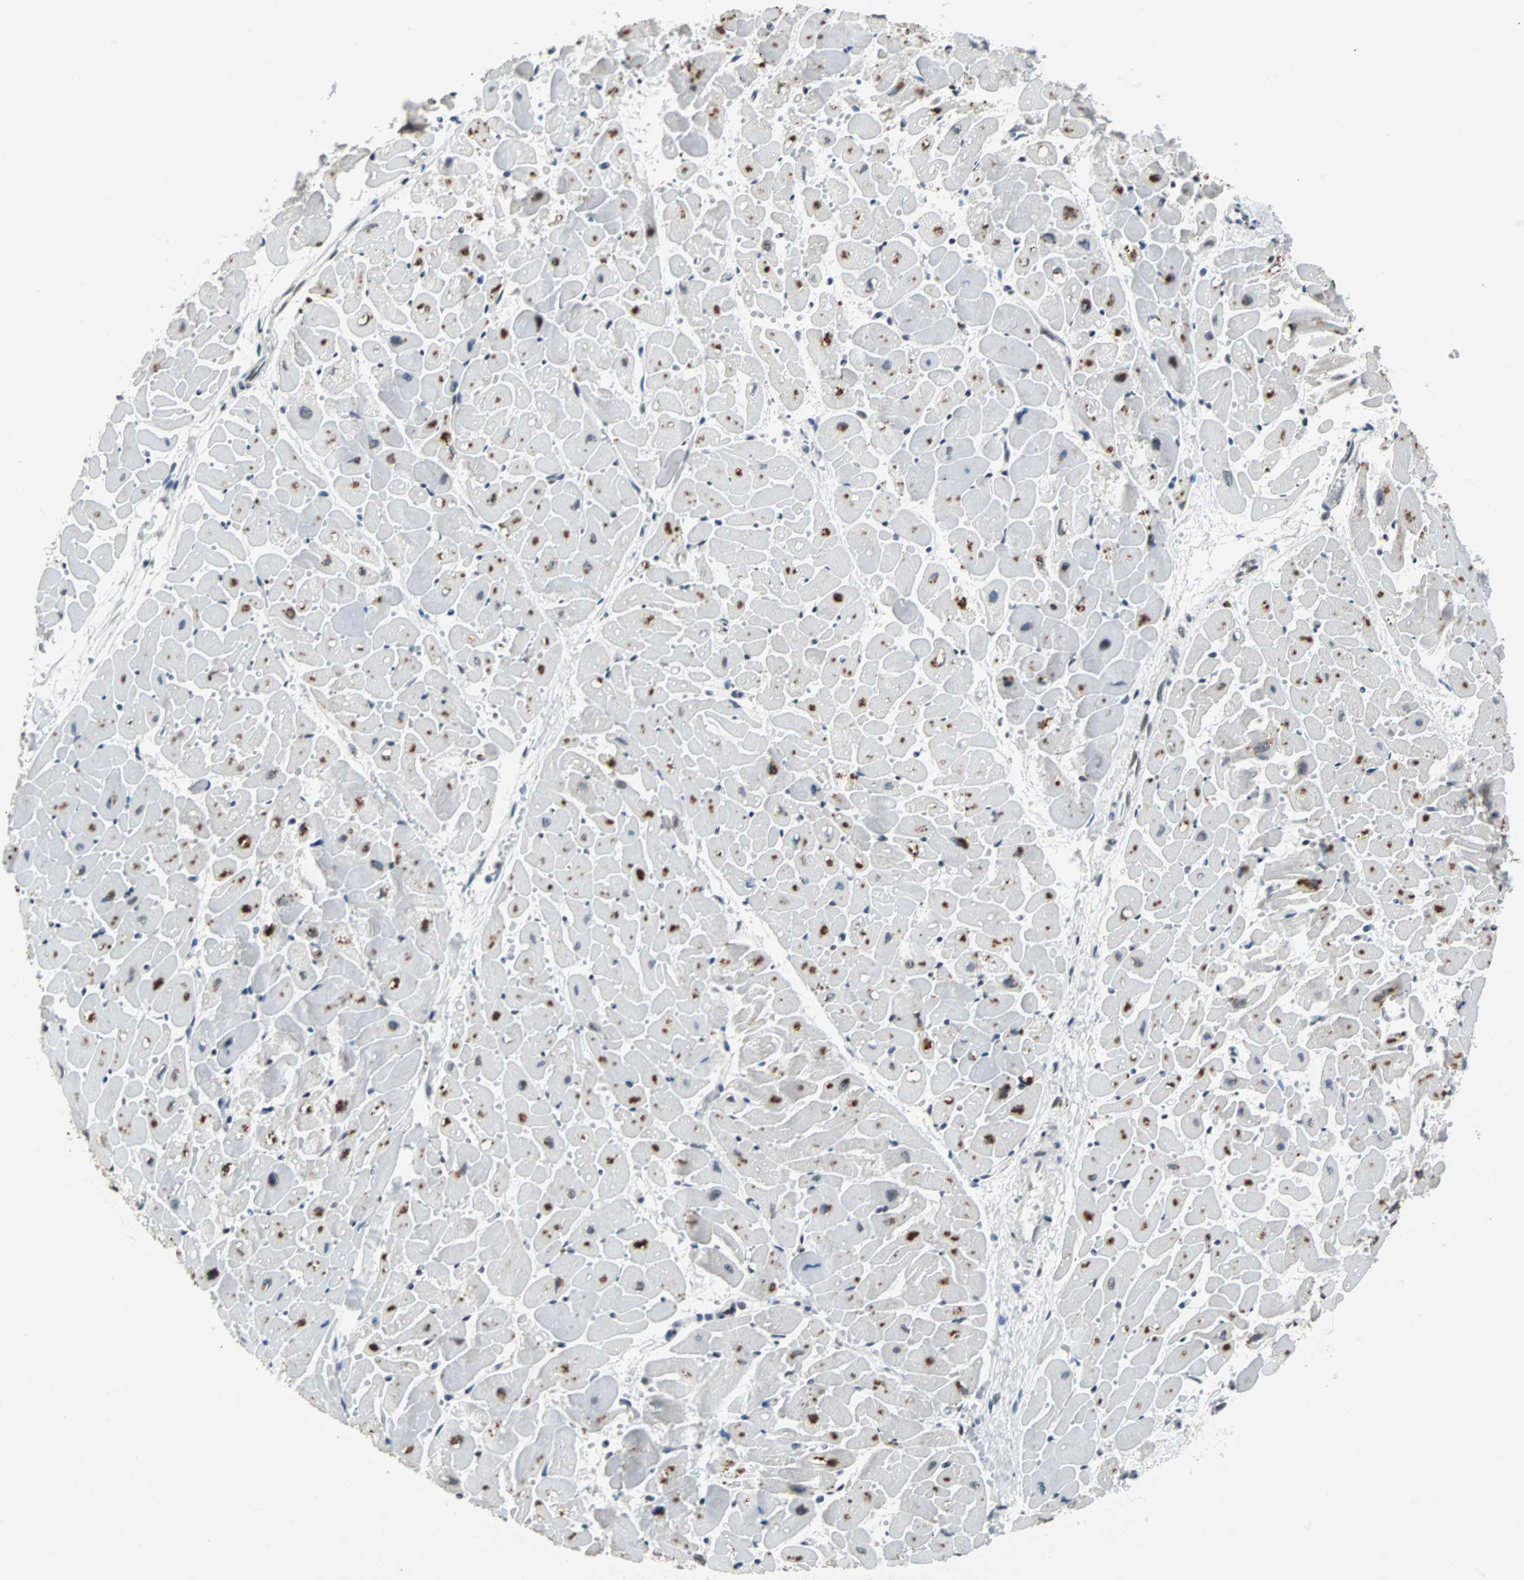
{"staining": {"intensity": "strong", "quantity": "25%-75%", "location": "cytoplasmic/membranous"}, "tissue": "heart muscle", "cell_type": "Cardiomyocytes", "image_type": "normal", "snomed": [{"axis": "morphology", "description": "Normal tissue, NOS"}, {"axis": "topography", "description": "Heart"}], "caption": "Immunohistochemistry (IHC) of benign heart muscle reveals high levels of strong cytoplasmic/membranous positivity in approximately 25%-75% of cardiomyocytes.", "gene": "GATAD2A", "patient": {"sex": "female", "age": 19}}